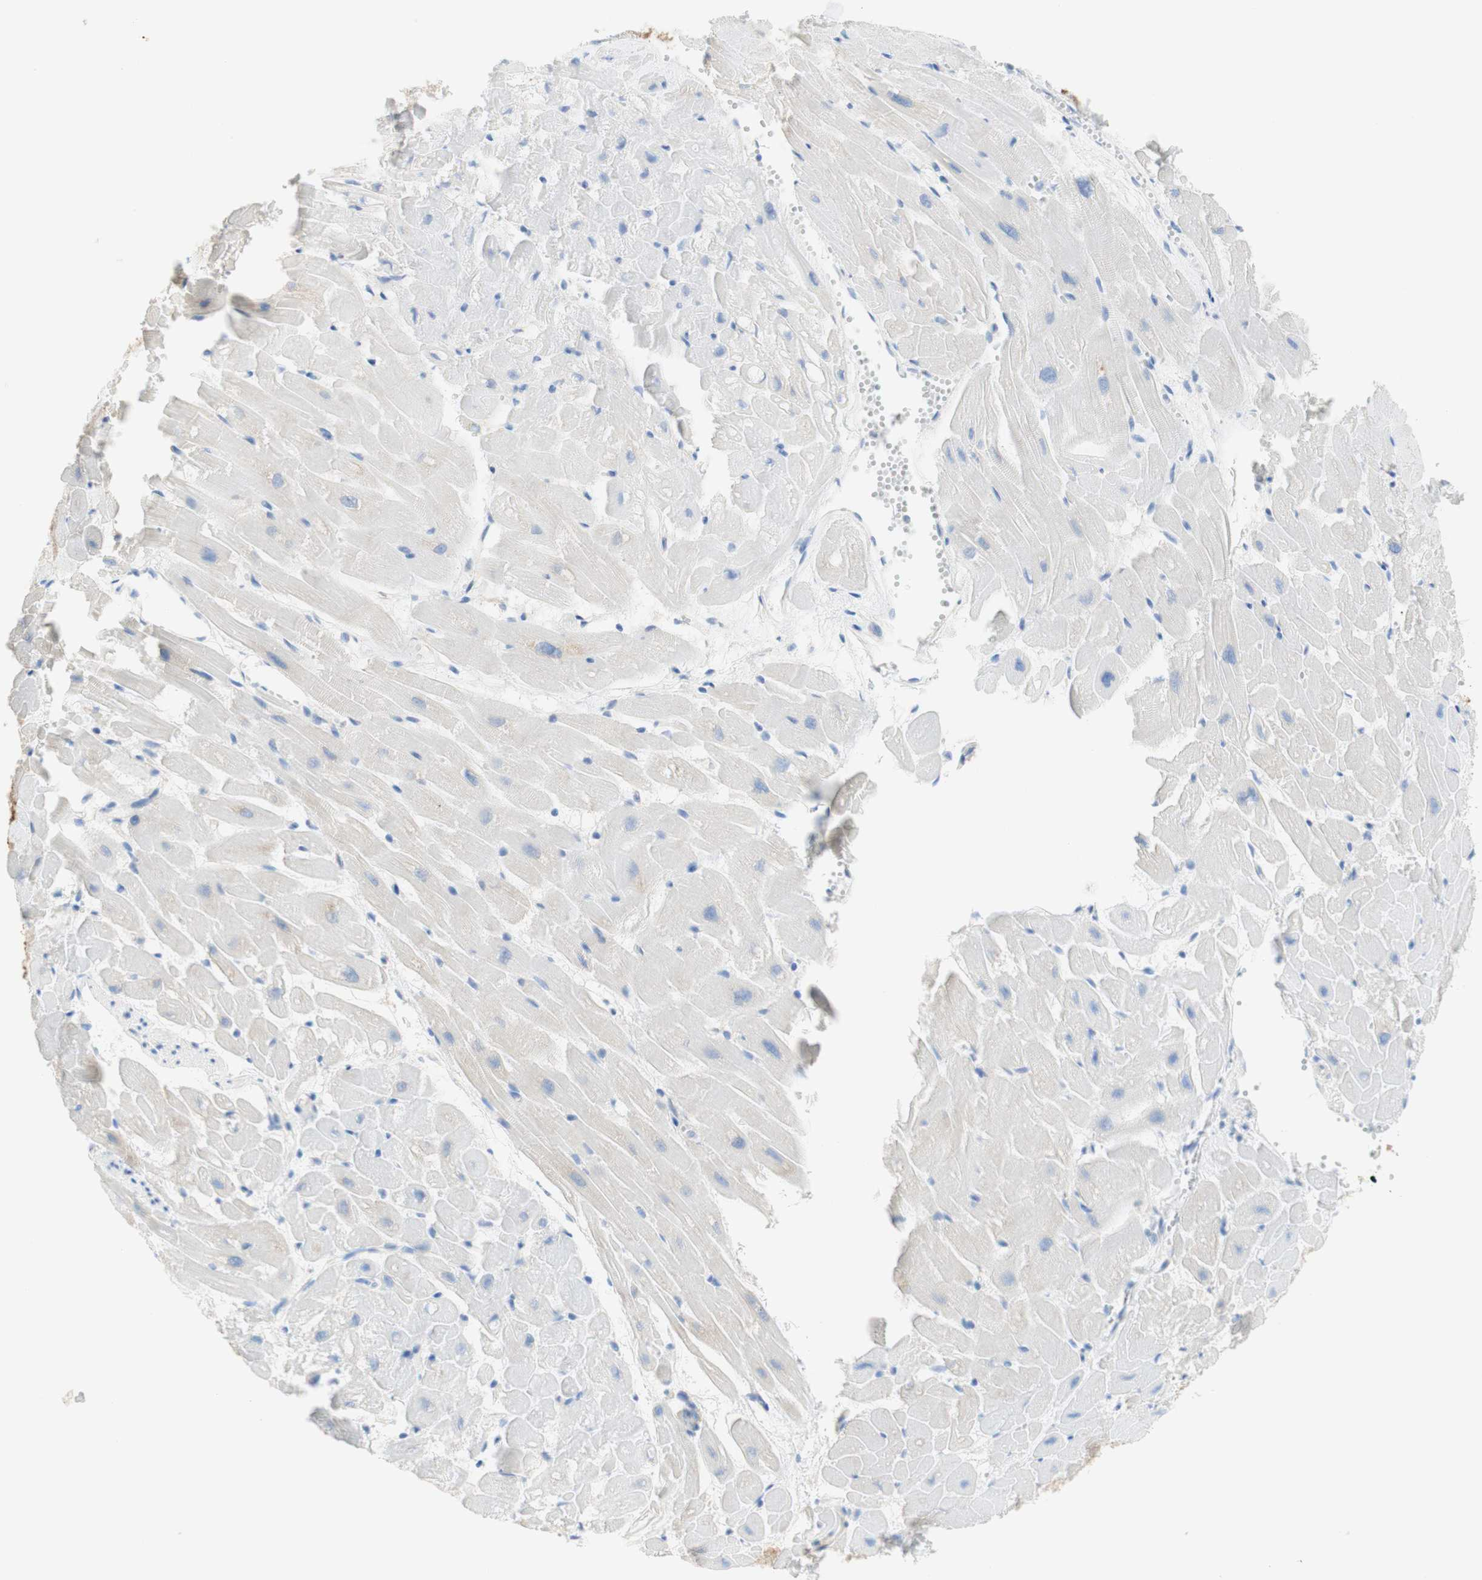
{"staining": {"intensity": "negative", "quantity": "none", "location": "none"}, "tissue": "heart muscle", "cell_type": "Cardiomyocytes", "image_type": "normal", "snomed": [{"axis": "morphology", "description": "Normal tissue, NOS"}, {"axis": "topography", "description": "Heart"}], "caption": "Immunohistochemical staining of normal human heart muscle demonstrates no significant positivity in cardiomyocytes.", "gene": "ATP2B1", "patient": {"sex": "female", "age": 19}}